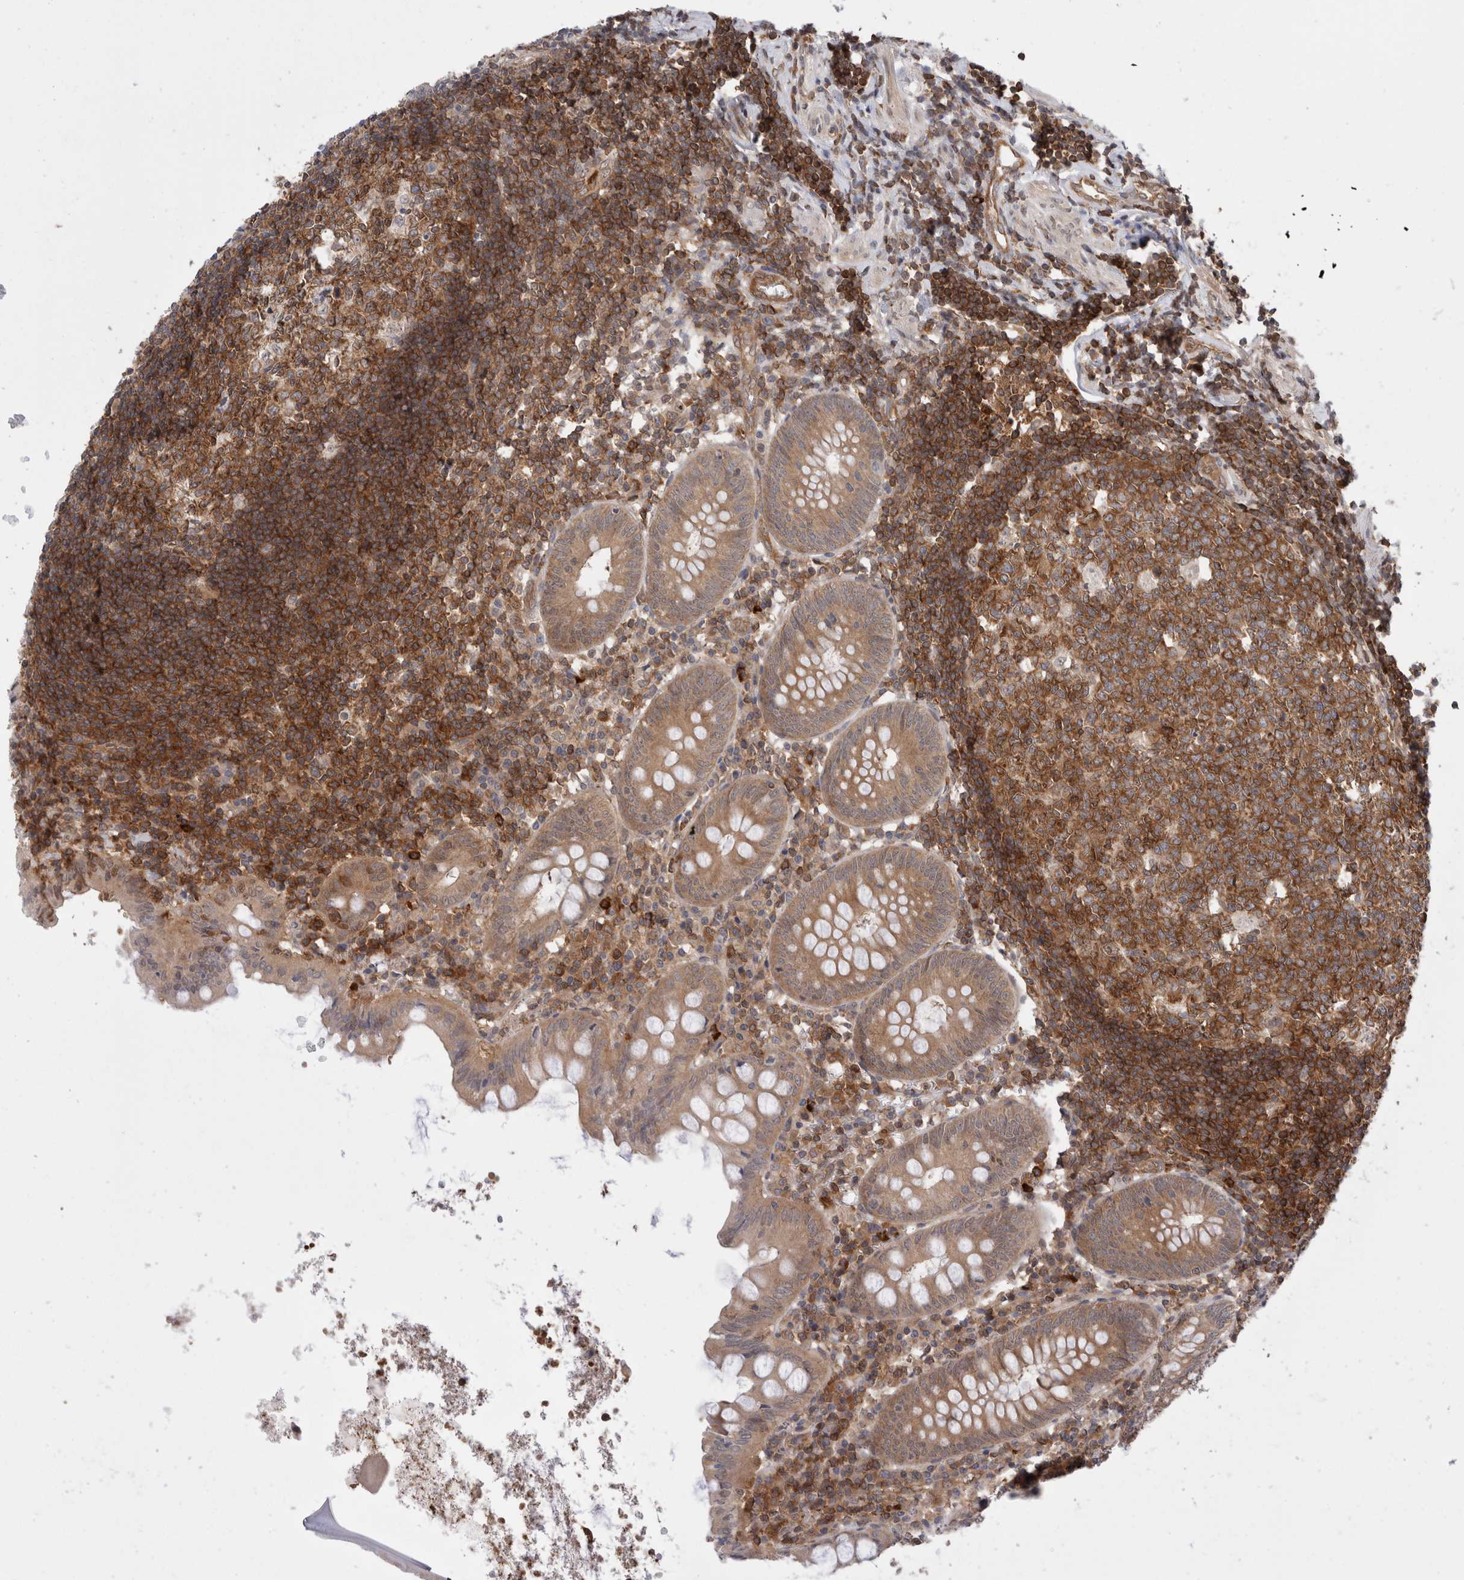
{"staining": {"intensity": "moderate", "quantity": ">75%", "location": "cytoplasmic/membranous"}, "tissue": "appendix", "cell_type": "Glandular cells", "image_type": "normal", "snomed": [{"axis": "morphology", "description": "Normal tissue, NOS"}, {"axis": "topography", "description": "Appendix"}], "caption": "Immunohistochemical staining of unremarkable appendix reveals moderate cytoplasmic/membranous protein expression in about >75% of glandular cells.", "gene": "NFKB1", "patient": {"sex": "female", "age": 54}}